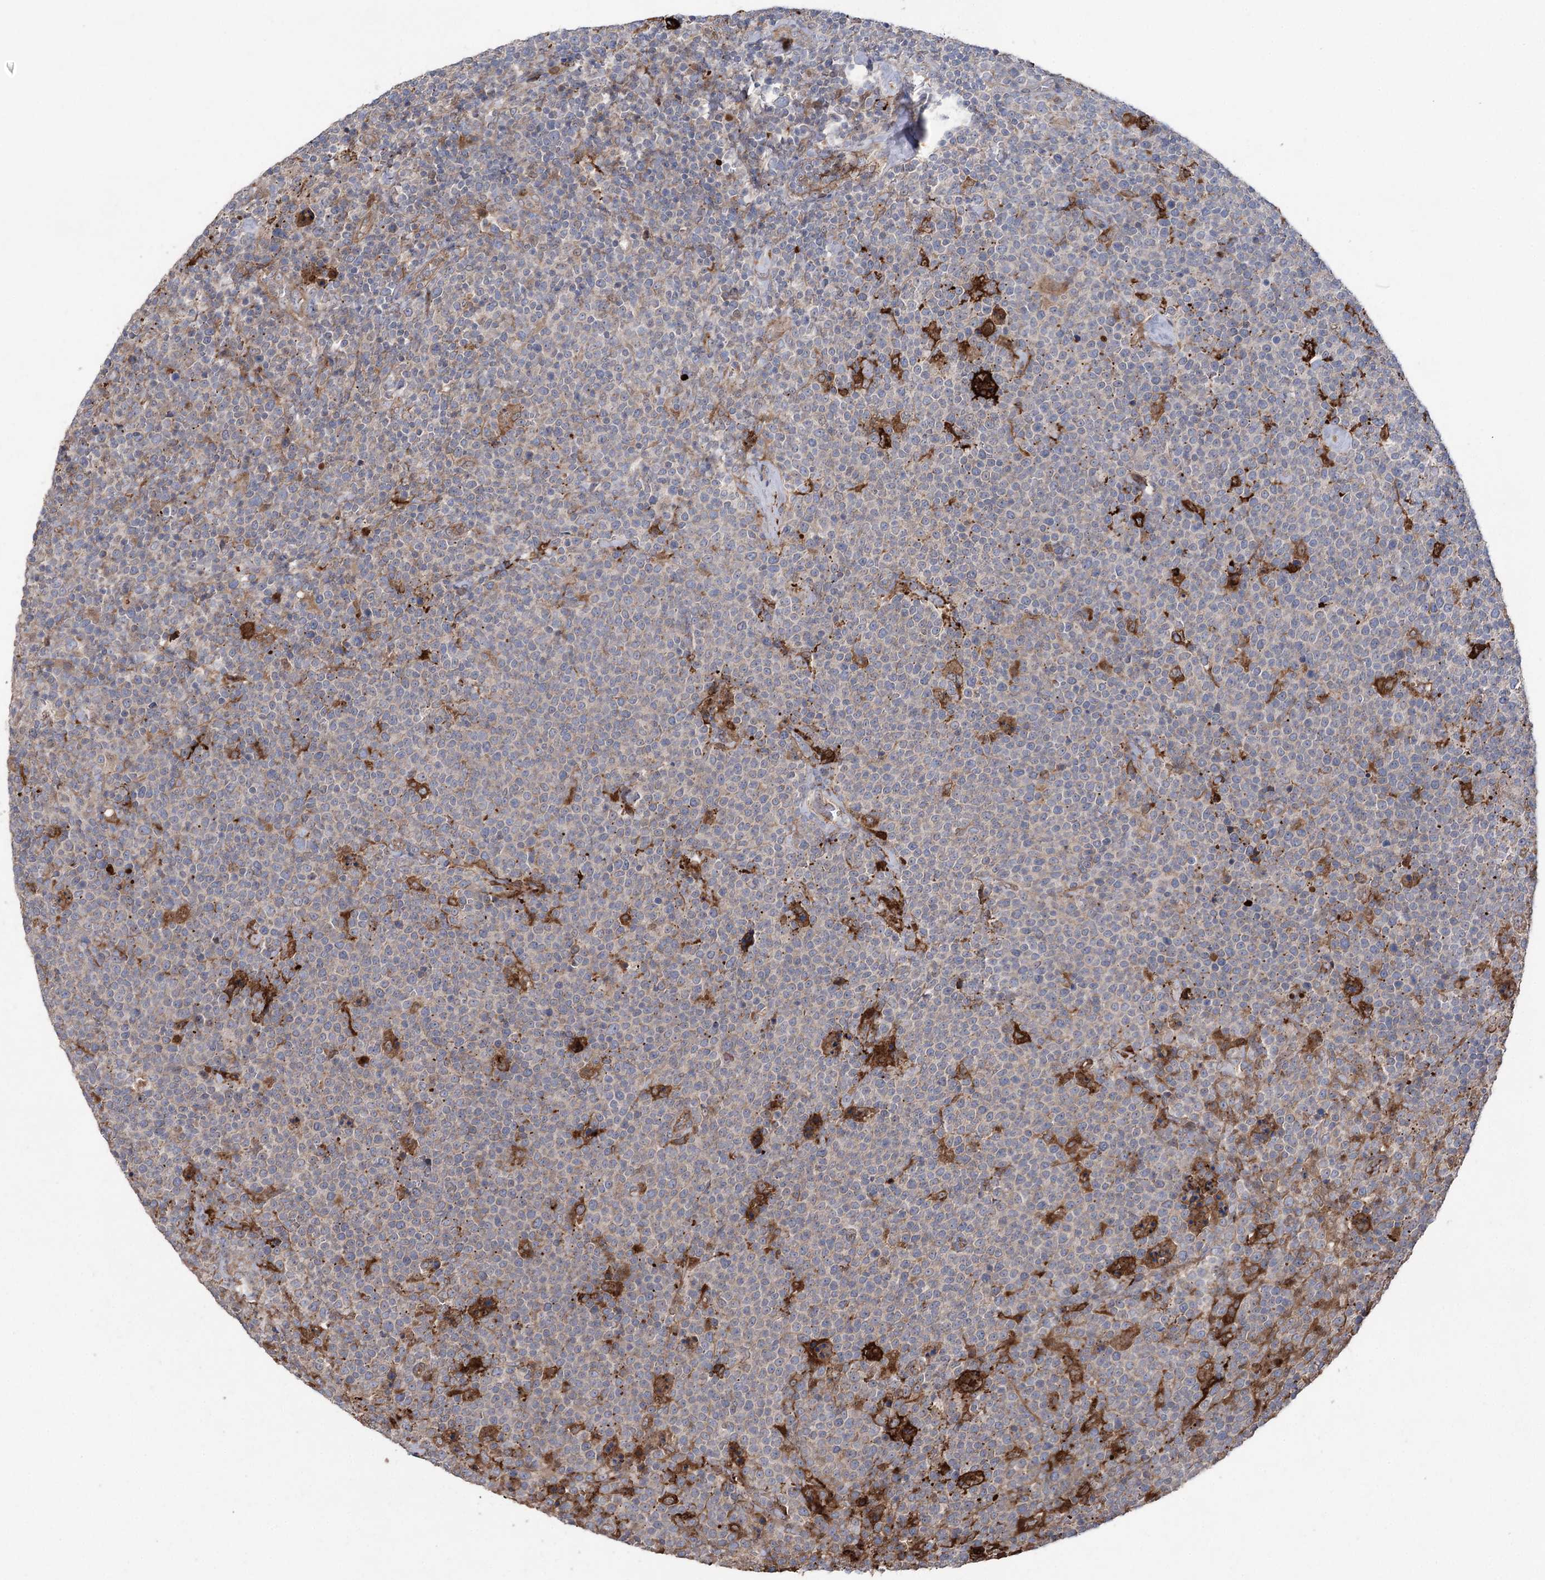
{"staining": {"intensity": "negative", "quantity": "none", "location": "none"}, "tissue": "lymphoma", "cell_type": "Tumor cells", "image_type": "cancer", "snomed": [{"axis": "morphology", "description": "Malignant lymphoma, non-Hodgkin's type, High grade"}, {"axis": "topography", "description": "Lymph node"}], "caption": "Image shows no protein staining in tumor cells of malignant lymphoma, non-Hodgkin's type (high-grade) tissue. (DAB immunohistochemistry visualized using brightfield microscopy, high magnification).", "gene": "OTUD1", "patient": {"sex": "male", "age": 61}}